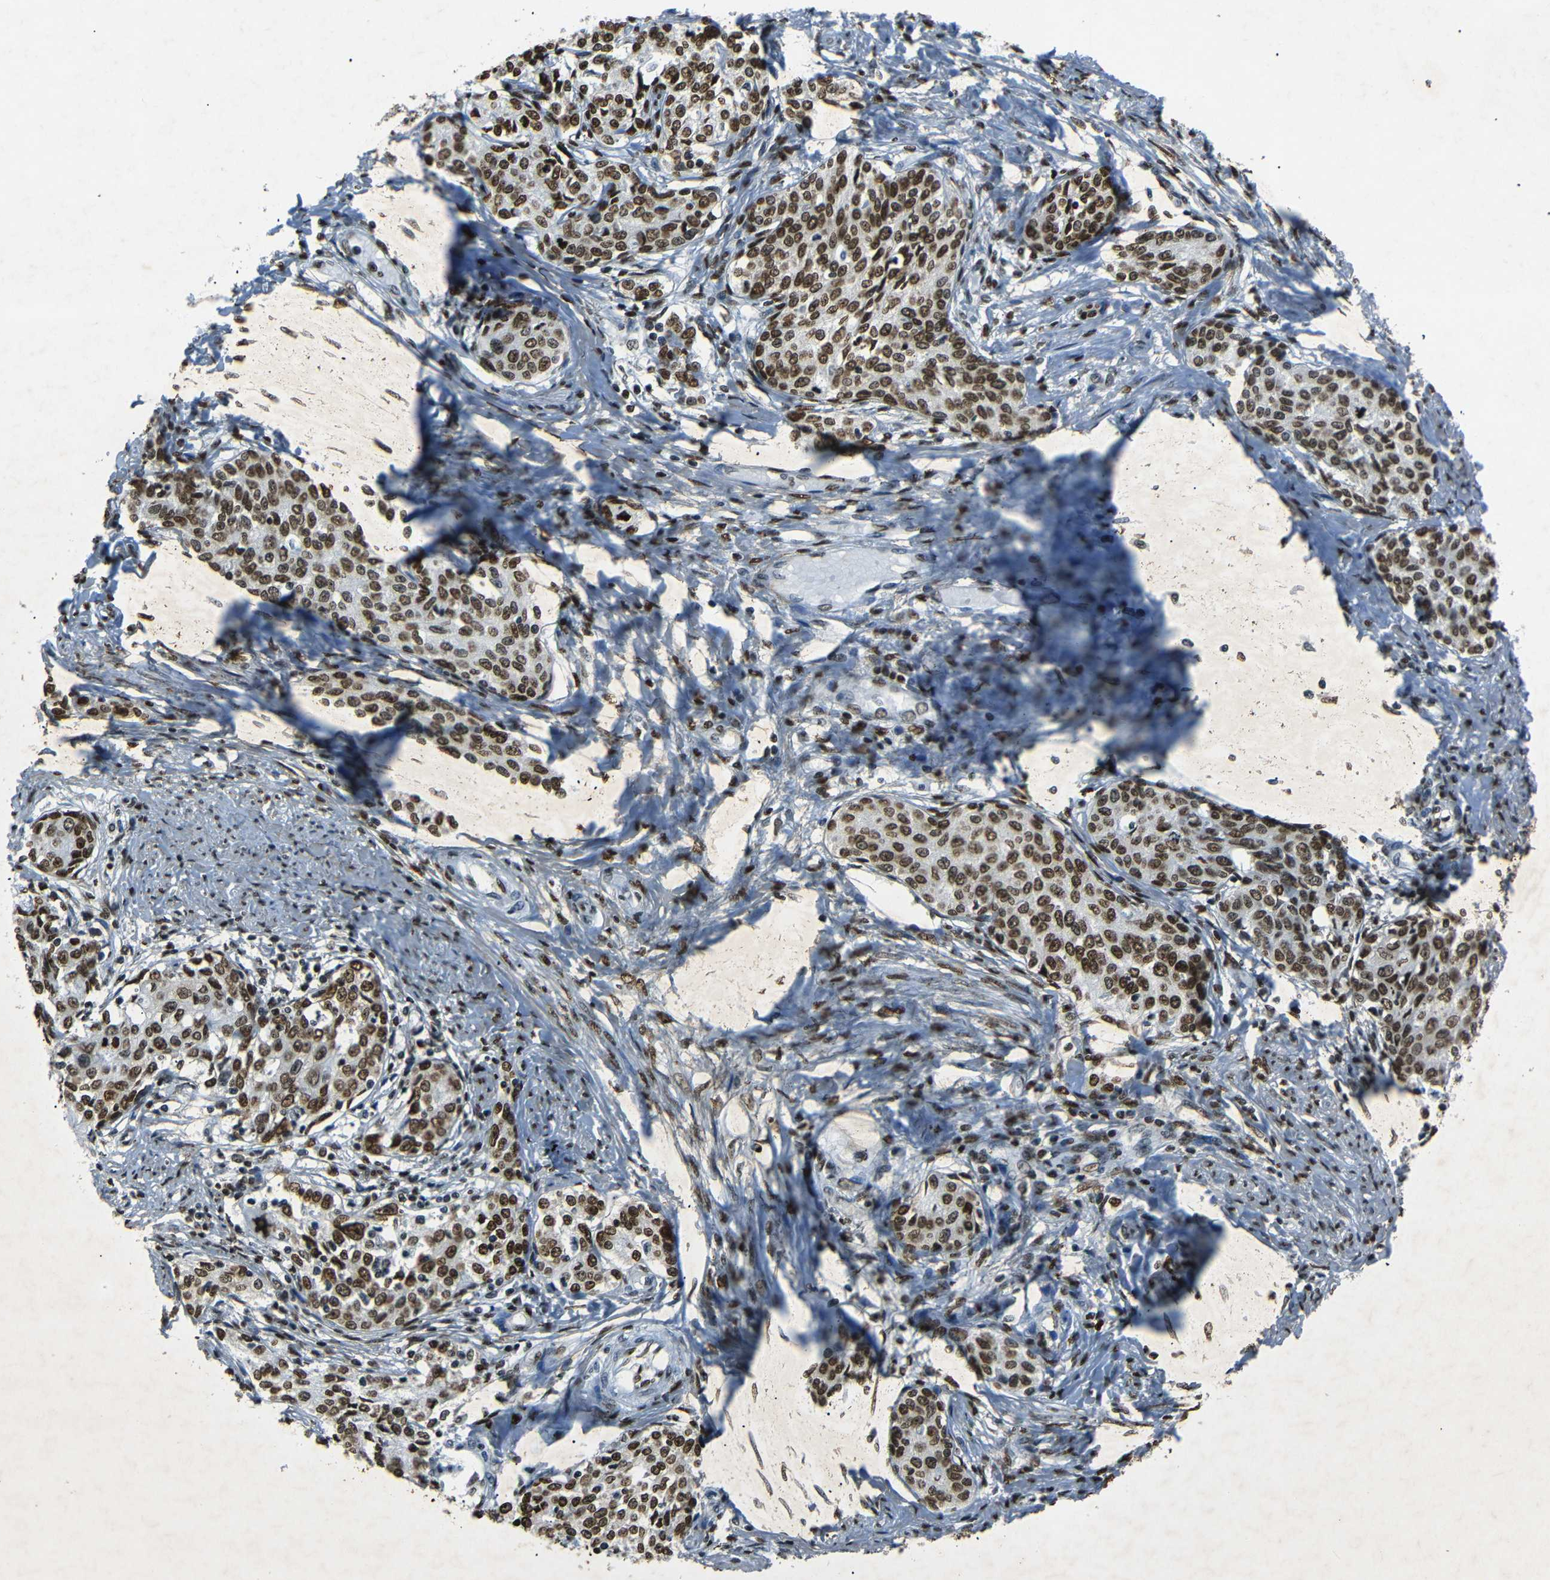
{"staining": {"intensity": "moderate", "quantity": ">75%", "location": "nuclear"}, "tissue": "cervical cancer", "cell_type": "Tumor cells", "image_type": "cancer", "snomed": [{"axis": "morphology", "description": "Squamous cell carcinoma, NOS"}, {"axis": "morphology", "description": "Adenocarcinoma, NOS"}, {"axis": "topography", "description": "Cervix"}], "caption": "The image reveals immunohistochemical staining of cervical cancer. There is moderate nuclear staining is seen in about >75% of tumor cells.", "gene": "HMGN1", "patient": {"sex": "female", "age": 52}}